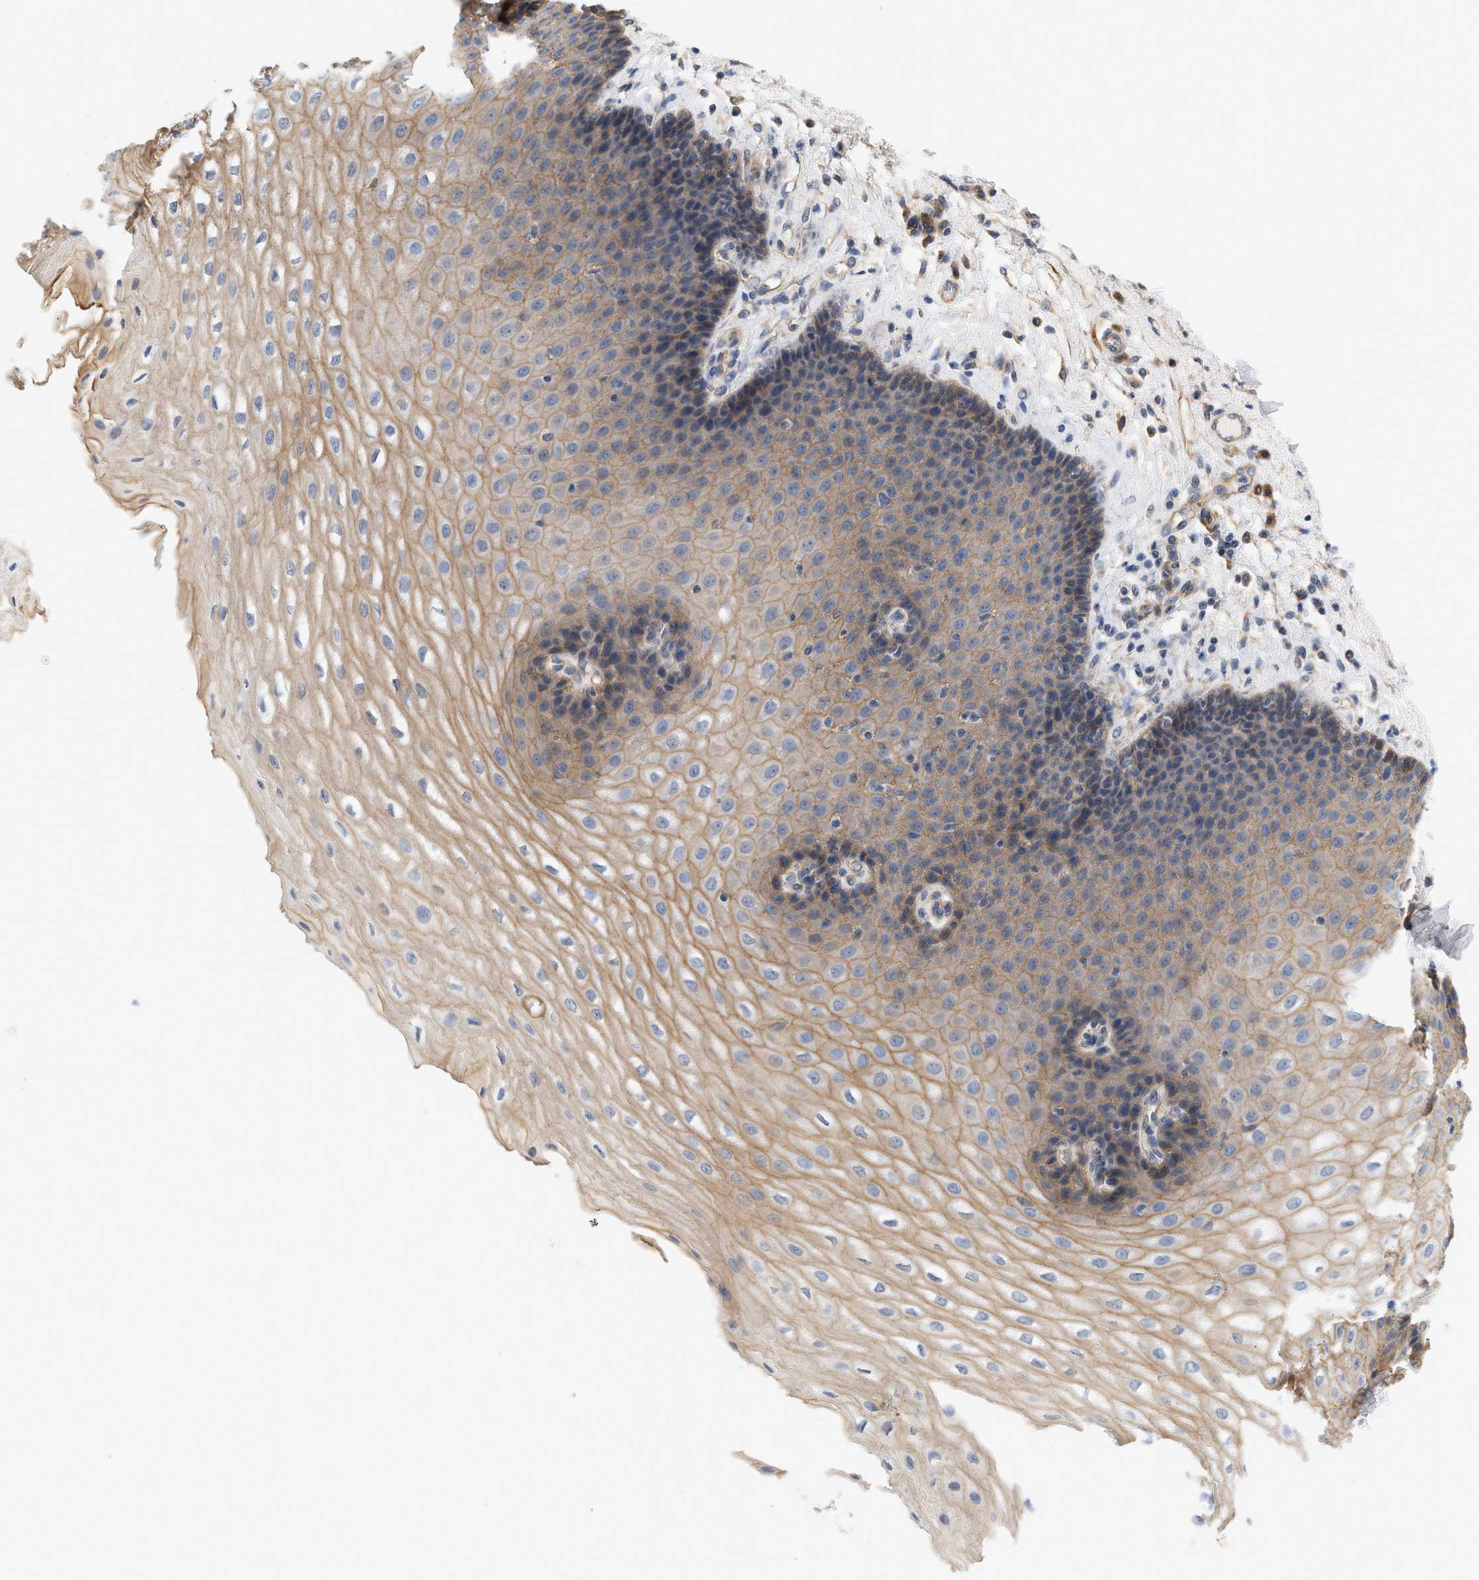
{"staining": {"intensity": "moderate", "quantity": "<25%", "location": "cytoplasmic/membranous"}, "tissue": "esophagus", "cell_type": "Squamous epithelial cells", "image_type": "normal", "snomed": [{"axis": "morphology", "description": "Normal tissue, NOS"}, {"axis": "topography", "description": "Esophagus"}], "caption": "Immunohistochemical staining of normal esophagus demonstrates moderate cytoplasmic/membranous protein staining in approximately <25% of squamous epithelial cells.", "gene": "CTXN1", "patient": {"sex": "male", "age": 54}}